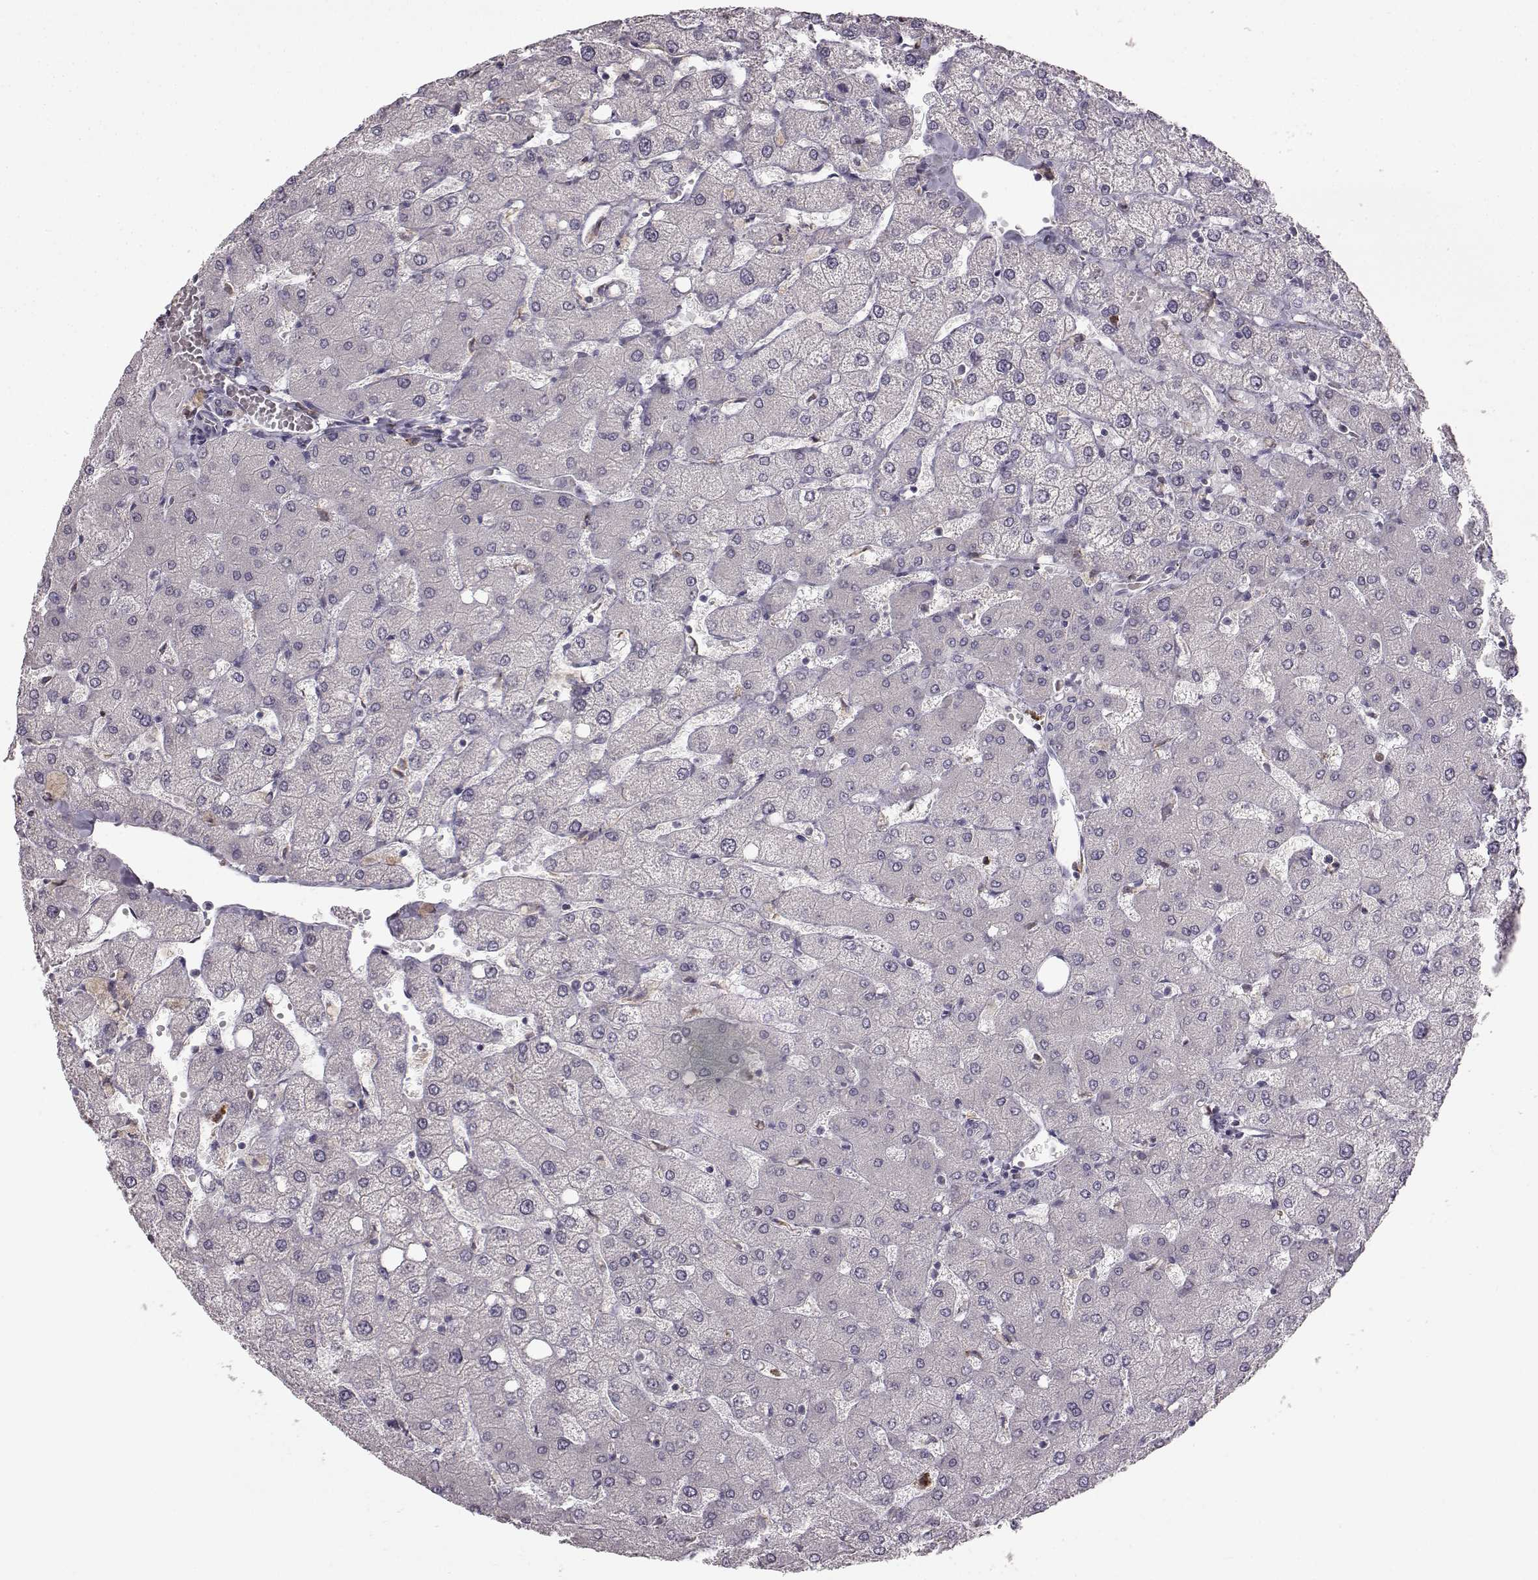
{"staining": {"intensity": "negative", "quantity": "none", "location": "none"}, "tissue": "liver", "cell_type": "Cholangiocytes", "image_type": "normal", "snomed": [{"axis": "morphology", "description": "Normal tissue, NOS"}, {"axis": "topography", "description": "Liver"}], "caption": "IHC histopathology image of benign liver: human liver stained with DAB reveals no significant protein positivity in cholangiocytes.", "gene": "SPAG17", "patient": {"sex": "female", "age": 54}}